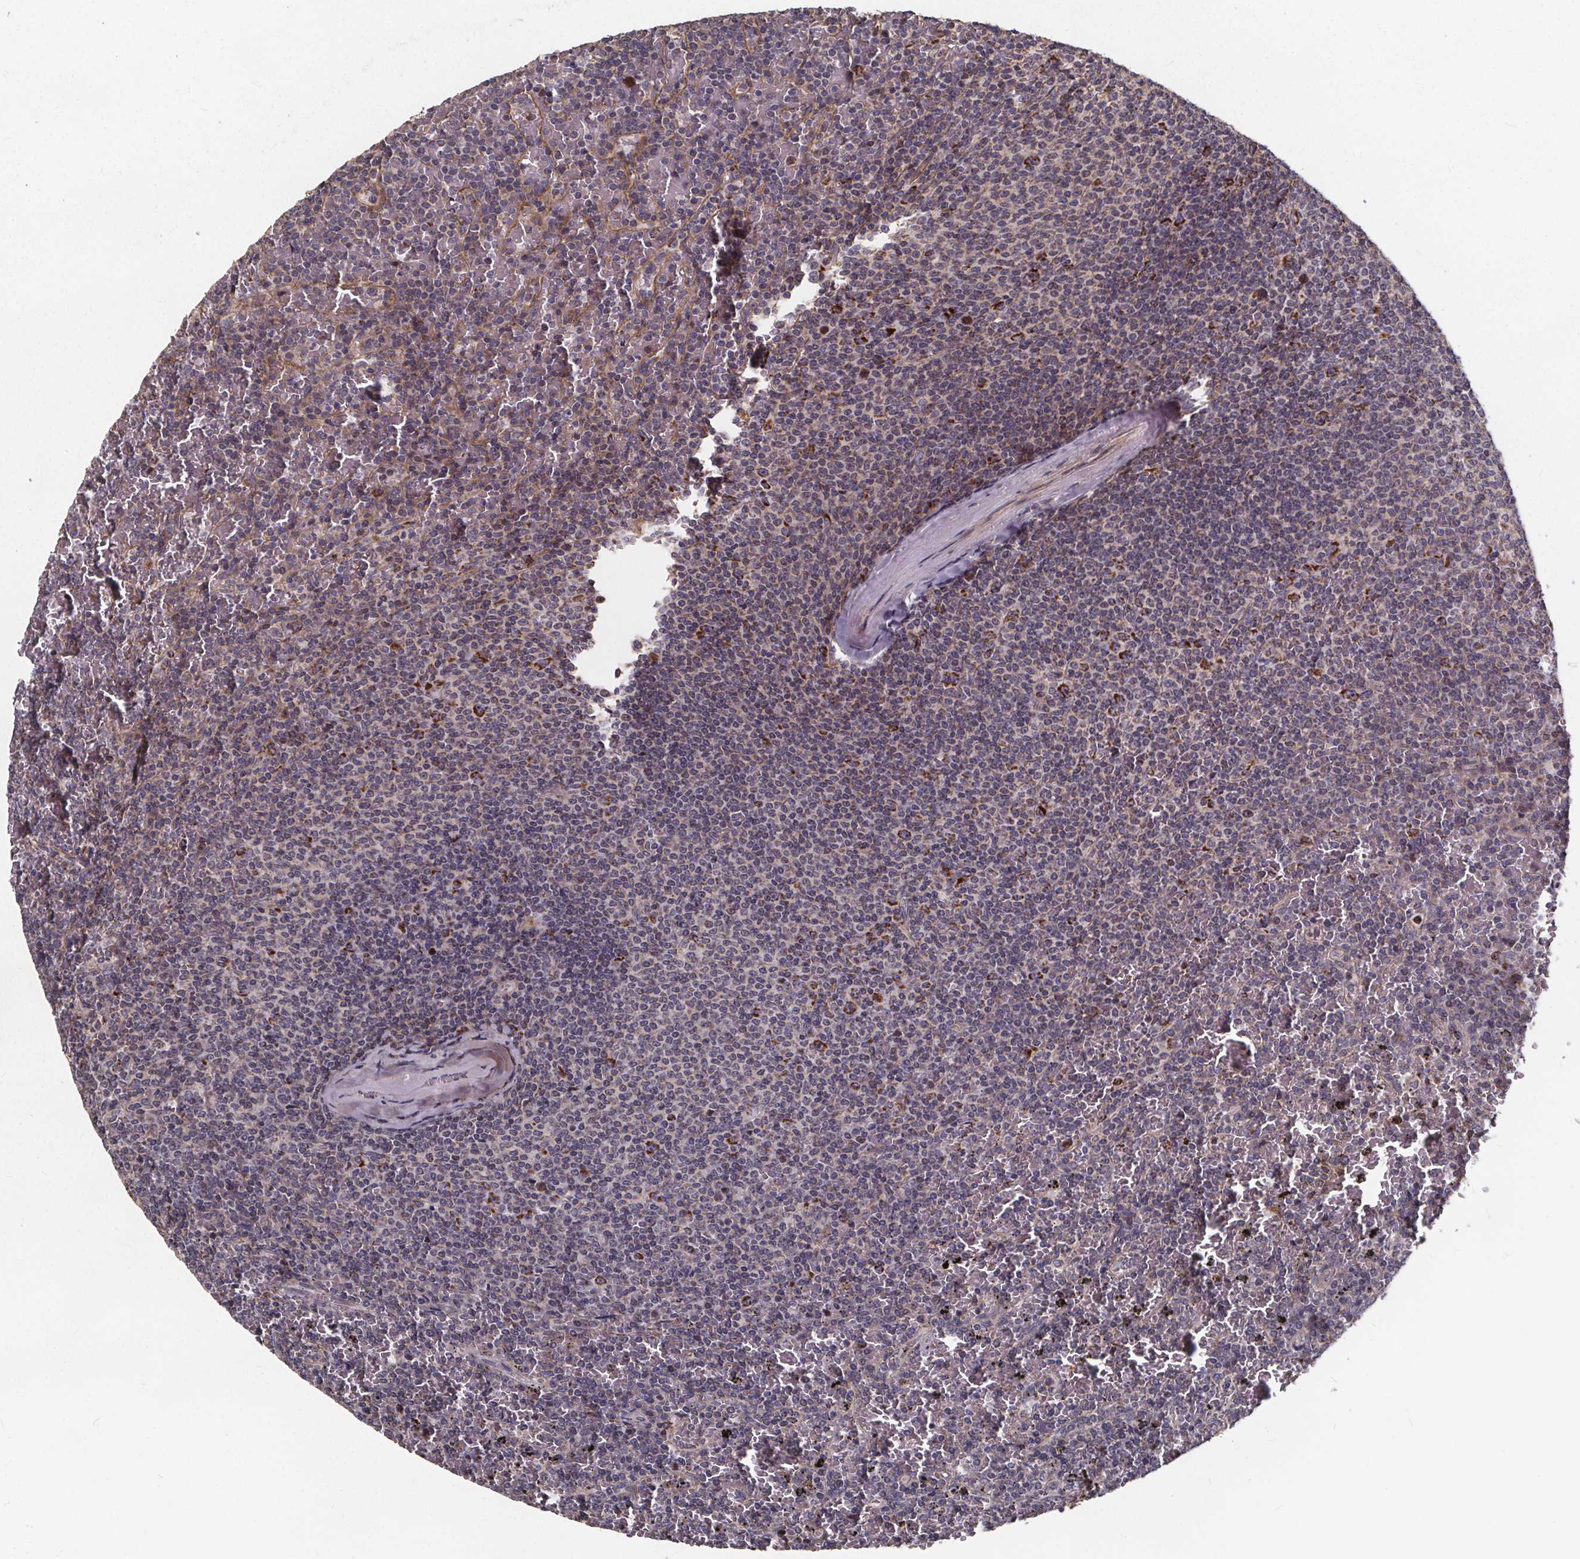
{"staining": {"intensity": "moderate", "quantity": "<25%", "location": "cytoplasmic/membranous"}, "tissue": "lymphoma", "cell_type": "Tumor cells", "image_type": "cancer", "snomed": [{"axis": "morphology", "description": "Malignant lymphoma, non-Hodgkin's type, Low grade"}, {"axis": "topography", "description": "Spleen"}], "caption": "Lymphoma tissue displays moderate cytoplasmic/membranous expression in approximately <25% of tumor cells, visualized by immunohistochemistry.", "gene": "YME1L1", "patient": {"sex": "female", "age": 77}}